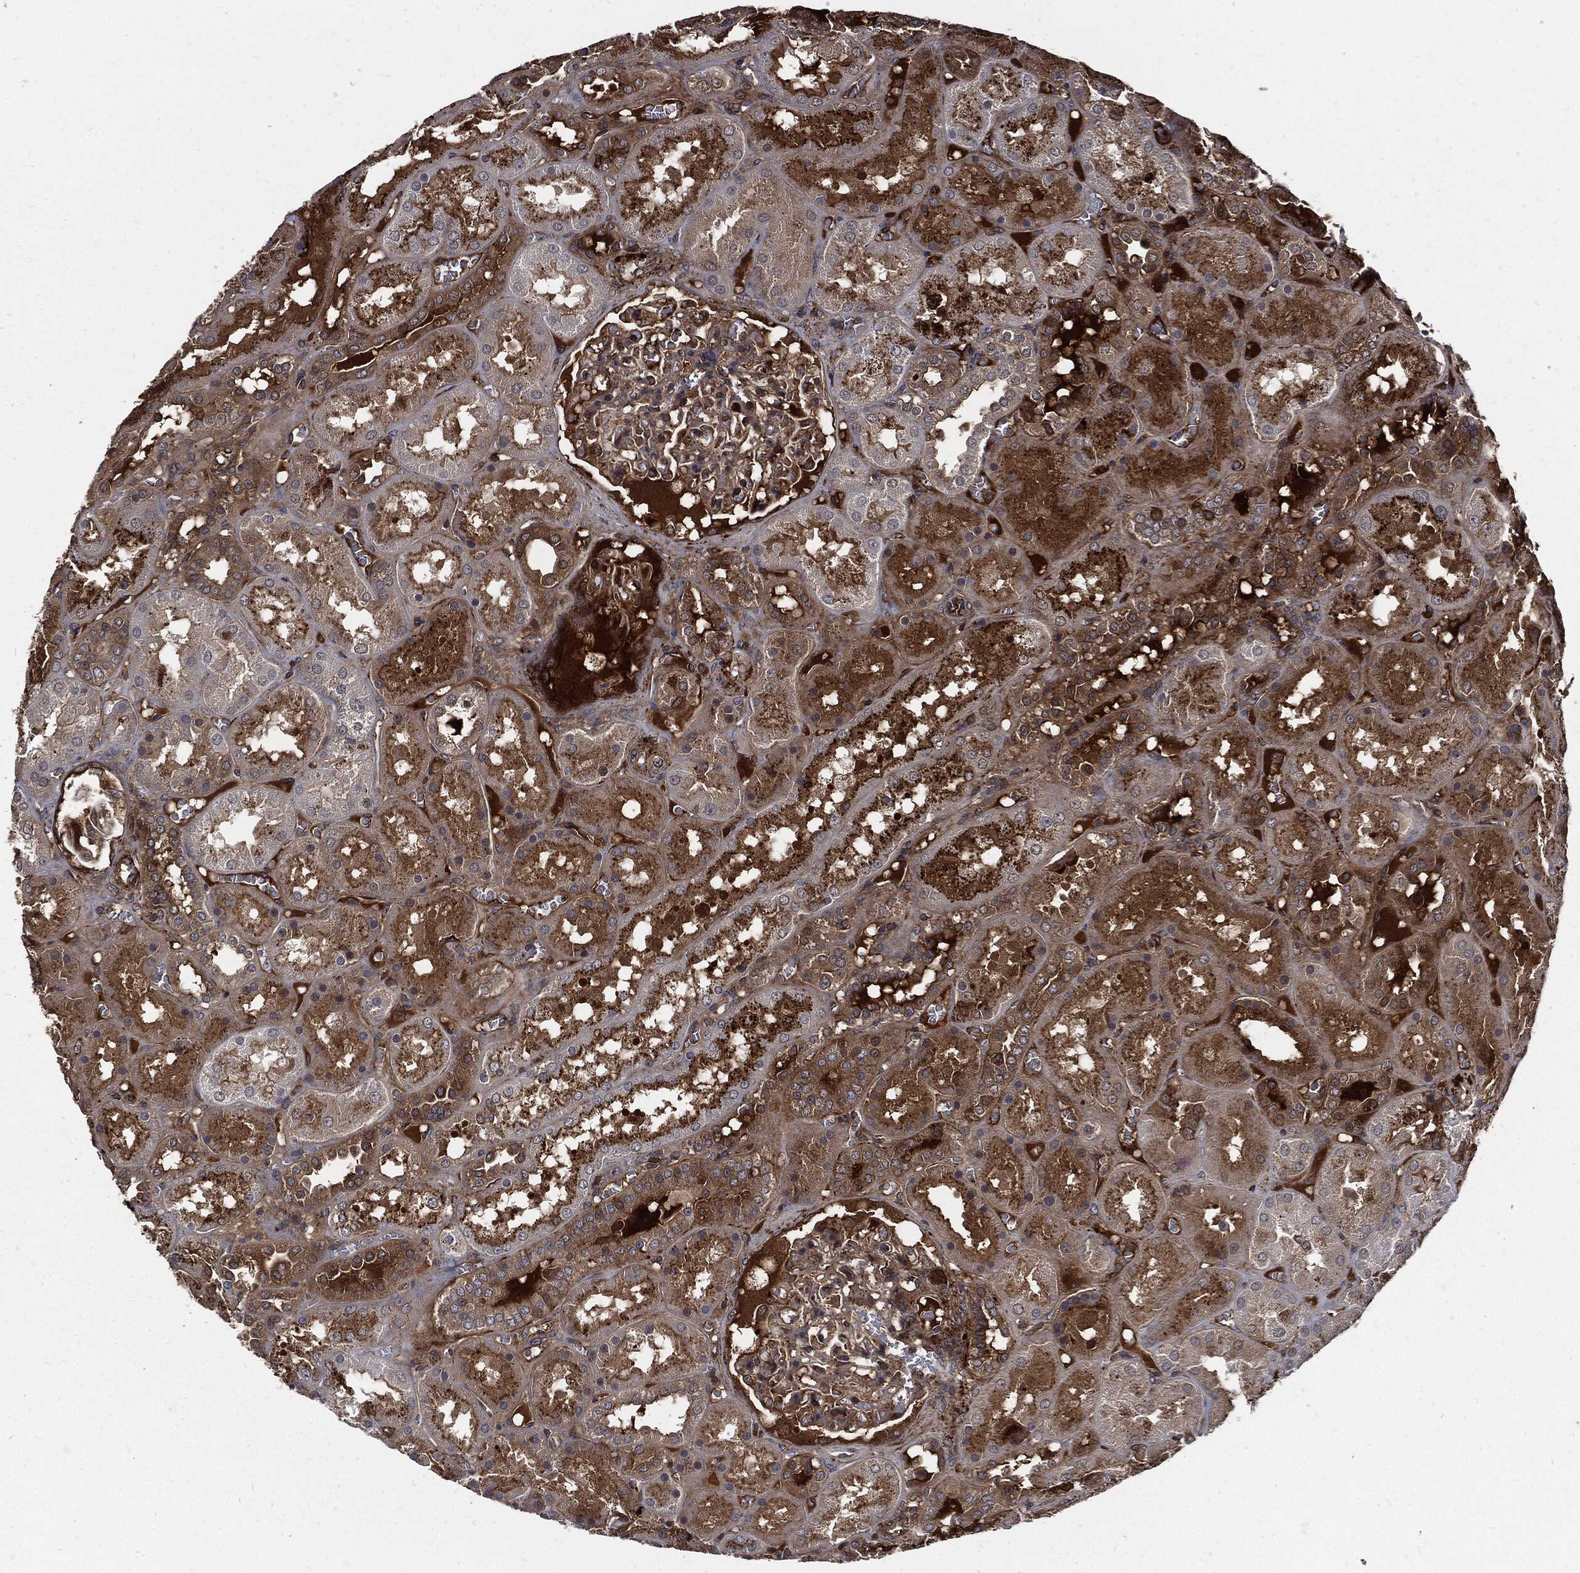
{"staining": {"intensity": "moderate", "quantity": "25%-75%", "location": "cytoplasmic/membranous"}, "tissue": "kidney", "cell_type": "Cells in glomeruli", "image_type": "normal", "snomed": [{"axis": "morphology", "description": "Normal tissue, NOS"}, {"axis": "topography", "description": "Kidney"}], "caption": "Human kidney stained for a protein (brown) exhibits moderate cytoplasmic/membranous positive positivity in approximately 25%-75% of cells in glomeruli.", "gene": "CLU", "patient": {"sex": "male", "age": 73}}